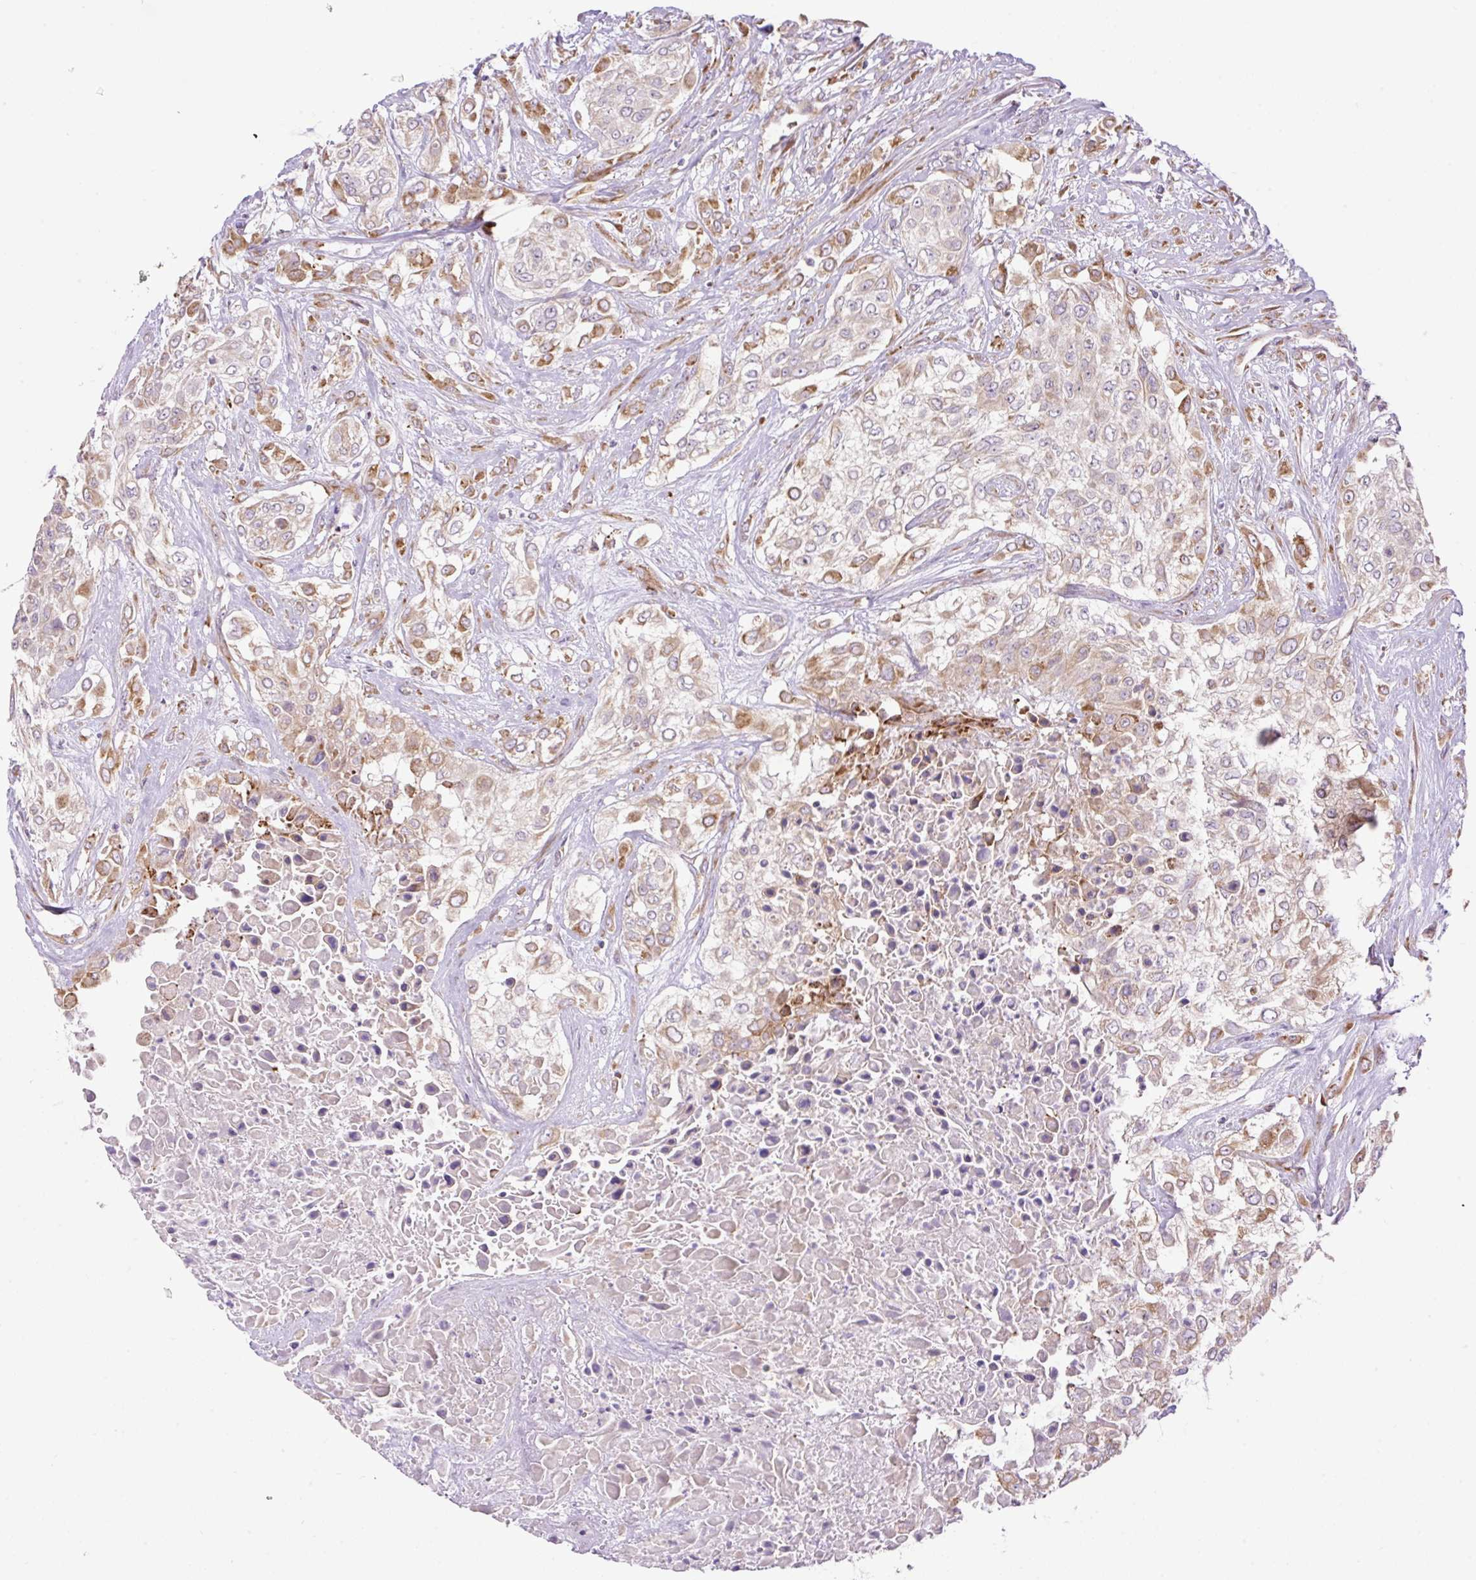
{"staining": {"intensity": "moderate", "quantity": "25%-75%", "location": "cytoplasmic/membranous"}, "tissue": "urothelial cancer", "cell_type": "Tumor cells", "image_type": "cancer", "snomed": [{"axis": "morphology", "description": "Urothelial carcinoma, High grade"}, {"axis": "topography", "description": "Urinary bladder"}], "caption": "Brown immunohistochemical staining in urothelial cancer demonstrates moderate cytoplasmic/membranous expression in approximately 25%-75% of tumor cells. (DAB = brown stain, brightfield microscopy at high magnification).", "gene": "POFUT1", "patient": {"sex": "male", "age": 57}}